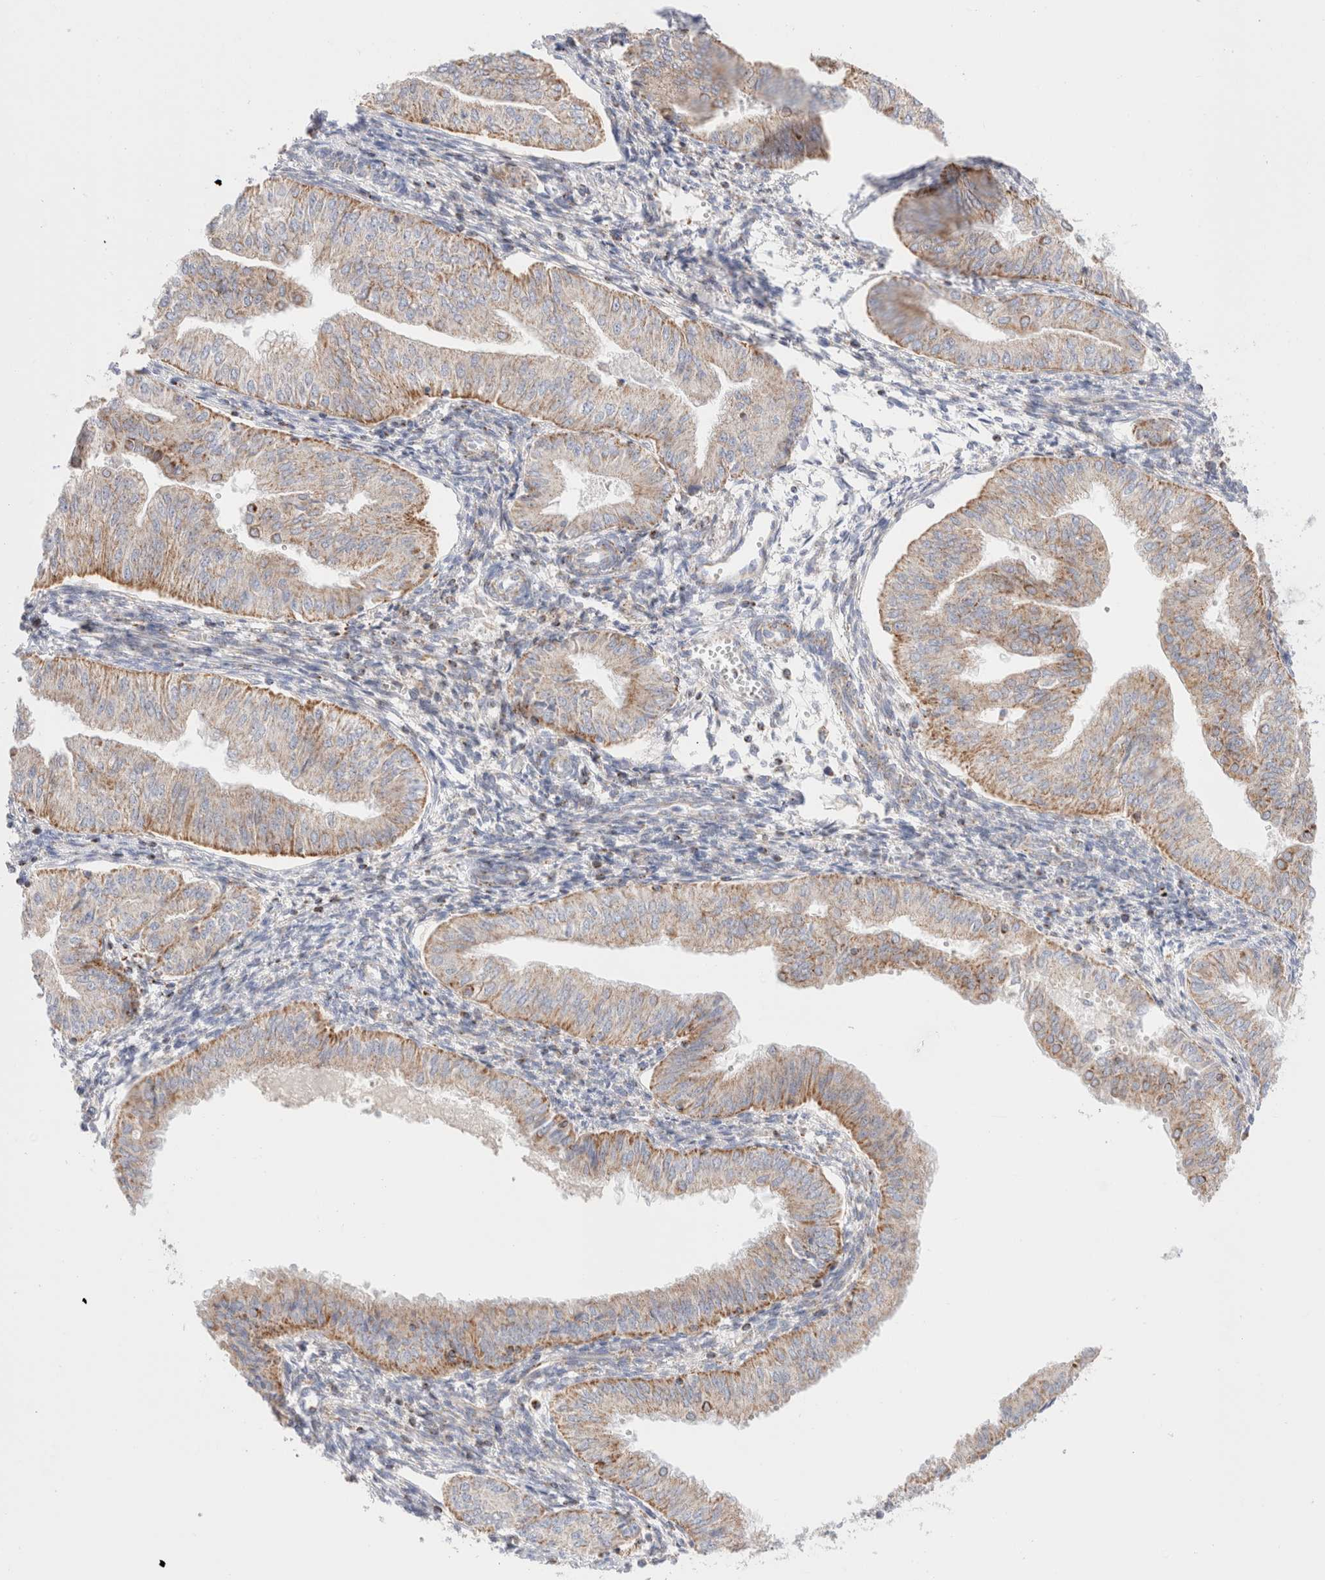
{"staining": {"intensity": "moderate", "quantity": "25%-75%", "location": "cytoplasmic/membranous"}, "tissue": "endometrial cancer", "cell_type": "Tumor cells", "image_type": "cancer", "snomed": [{"axis": "morphology", "description": "Normal tissue, NOS"}, {"axis": "morphology", "description": "Adenocarcinoma, NOS"}, {"axis": "topography", "description": "Endometrium"}], "caption": "Approximately 25%-75% of tumor cells in human endometrial adenocarcinoma display moderate cytoplasmic/membranous protein positivity as visualized by brown immunohistochemical staining.", "gene": "ATP6V1C1", "patient": {"sex": "female", "age": 53}}